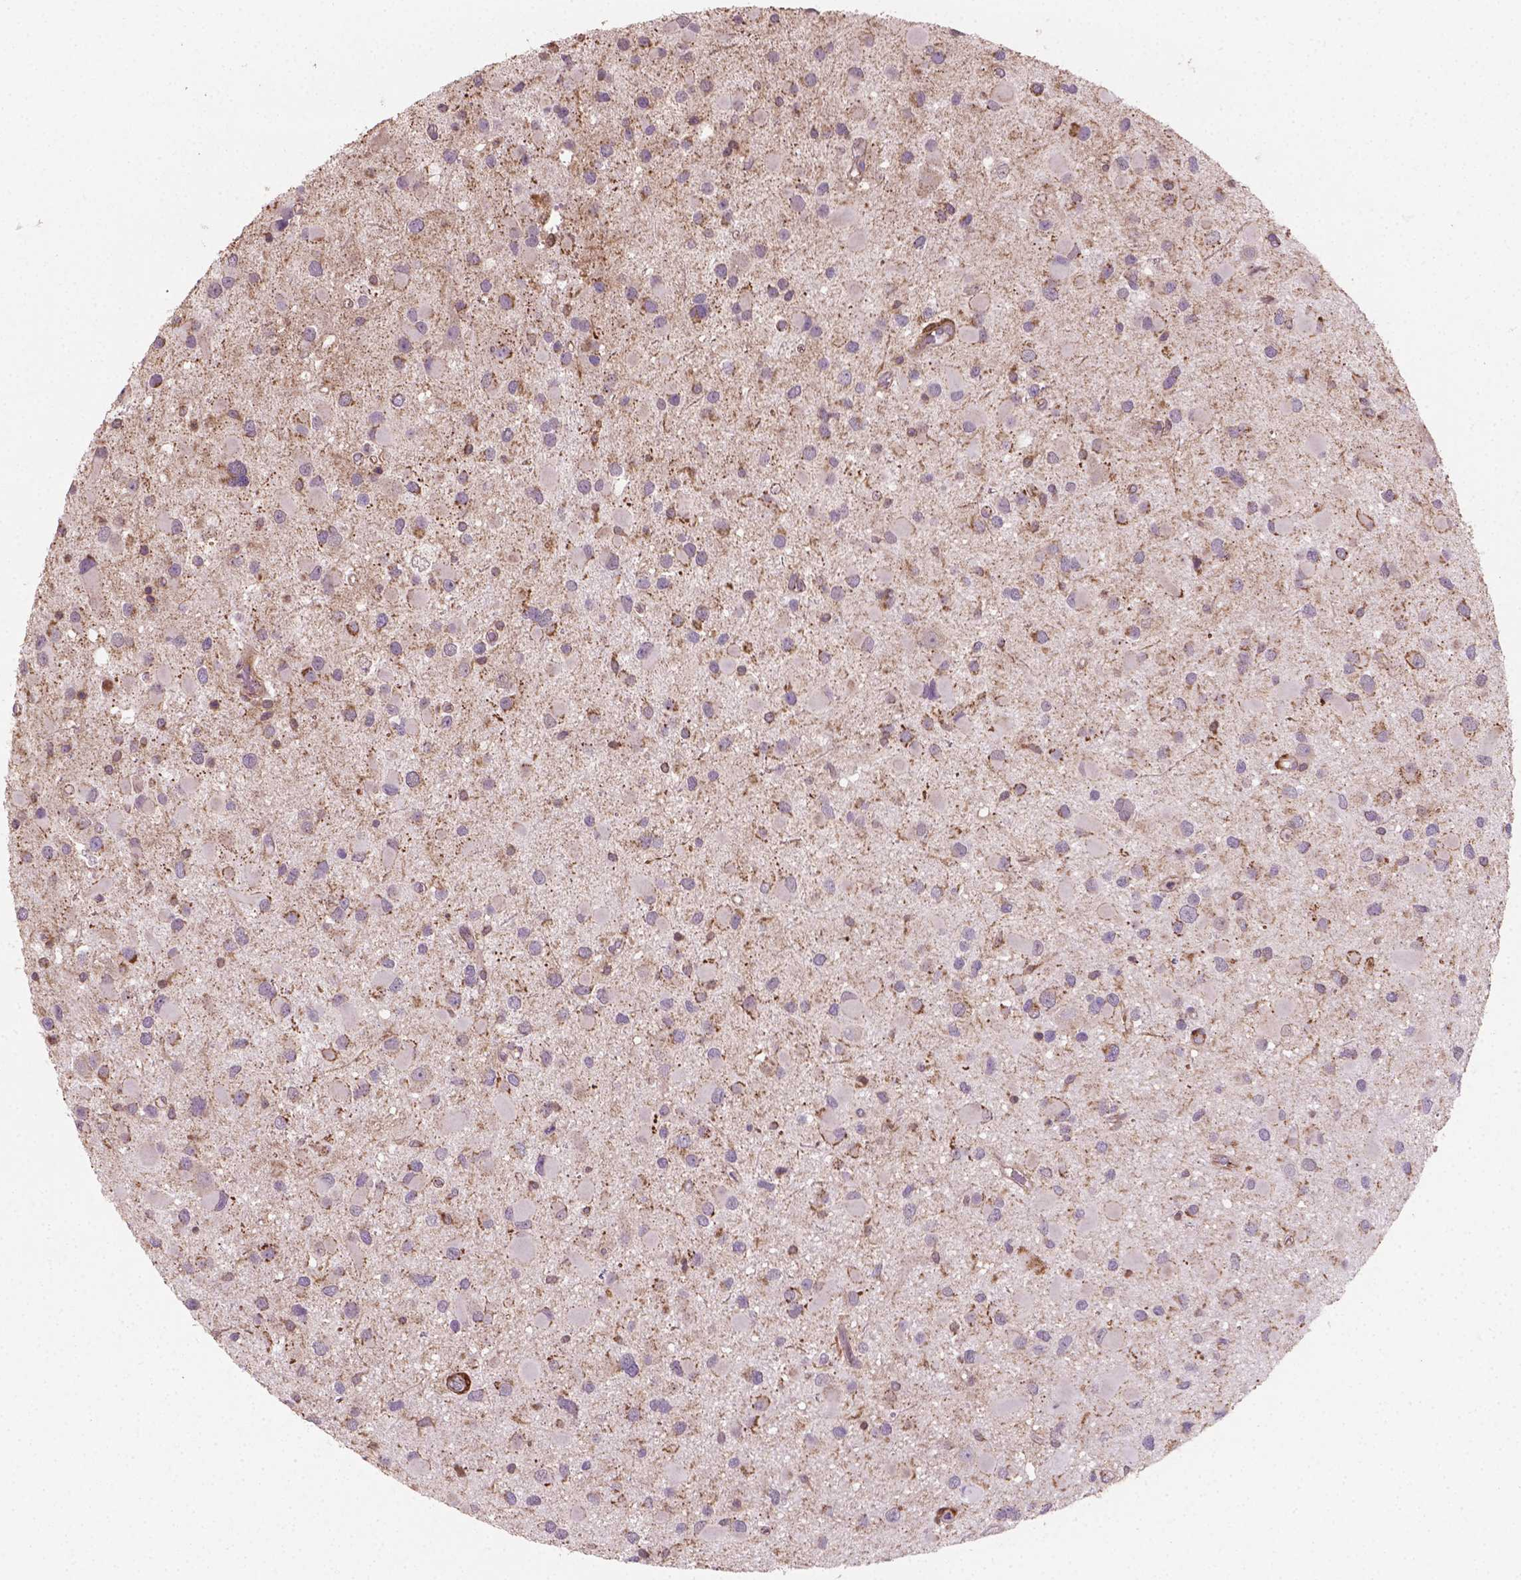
{"staining": {"intensity": "weak", "quantity": "<25%", "location": "cytoplasmic/membranous"}, "tissue": "glioma", "cell_type": "Tumor cells", "image_type": "cancer", "snomed": [{"axis": "morphology", "description": "Glioma, malignant, Low grade"}, {"axis": "topography", "description": "Brain"}], "caption": "Immunohistochemical staining of malignant glioma (low-grade) shows no significant expression in tumor cells. Brightfield microscopy of immunohistochemistry (IHC) stained with DAB (3,3'-diaminobenzidine) (brown) and hematoxylin (blue), captured at high magnification.", "gene": "TCAF1", "patient": {"sex": "female", "age": 32}}